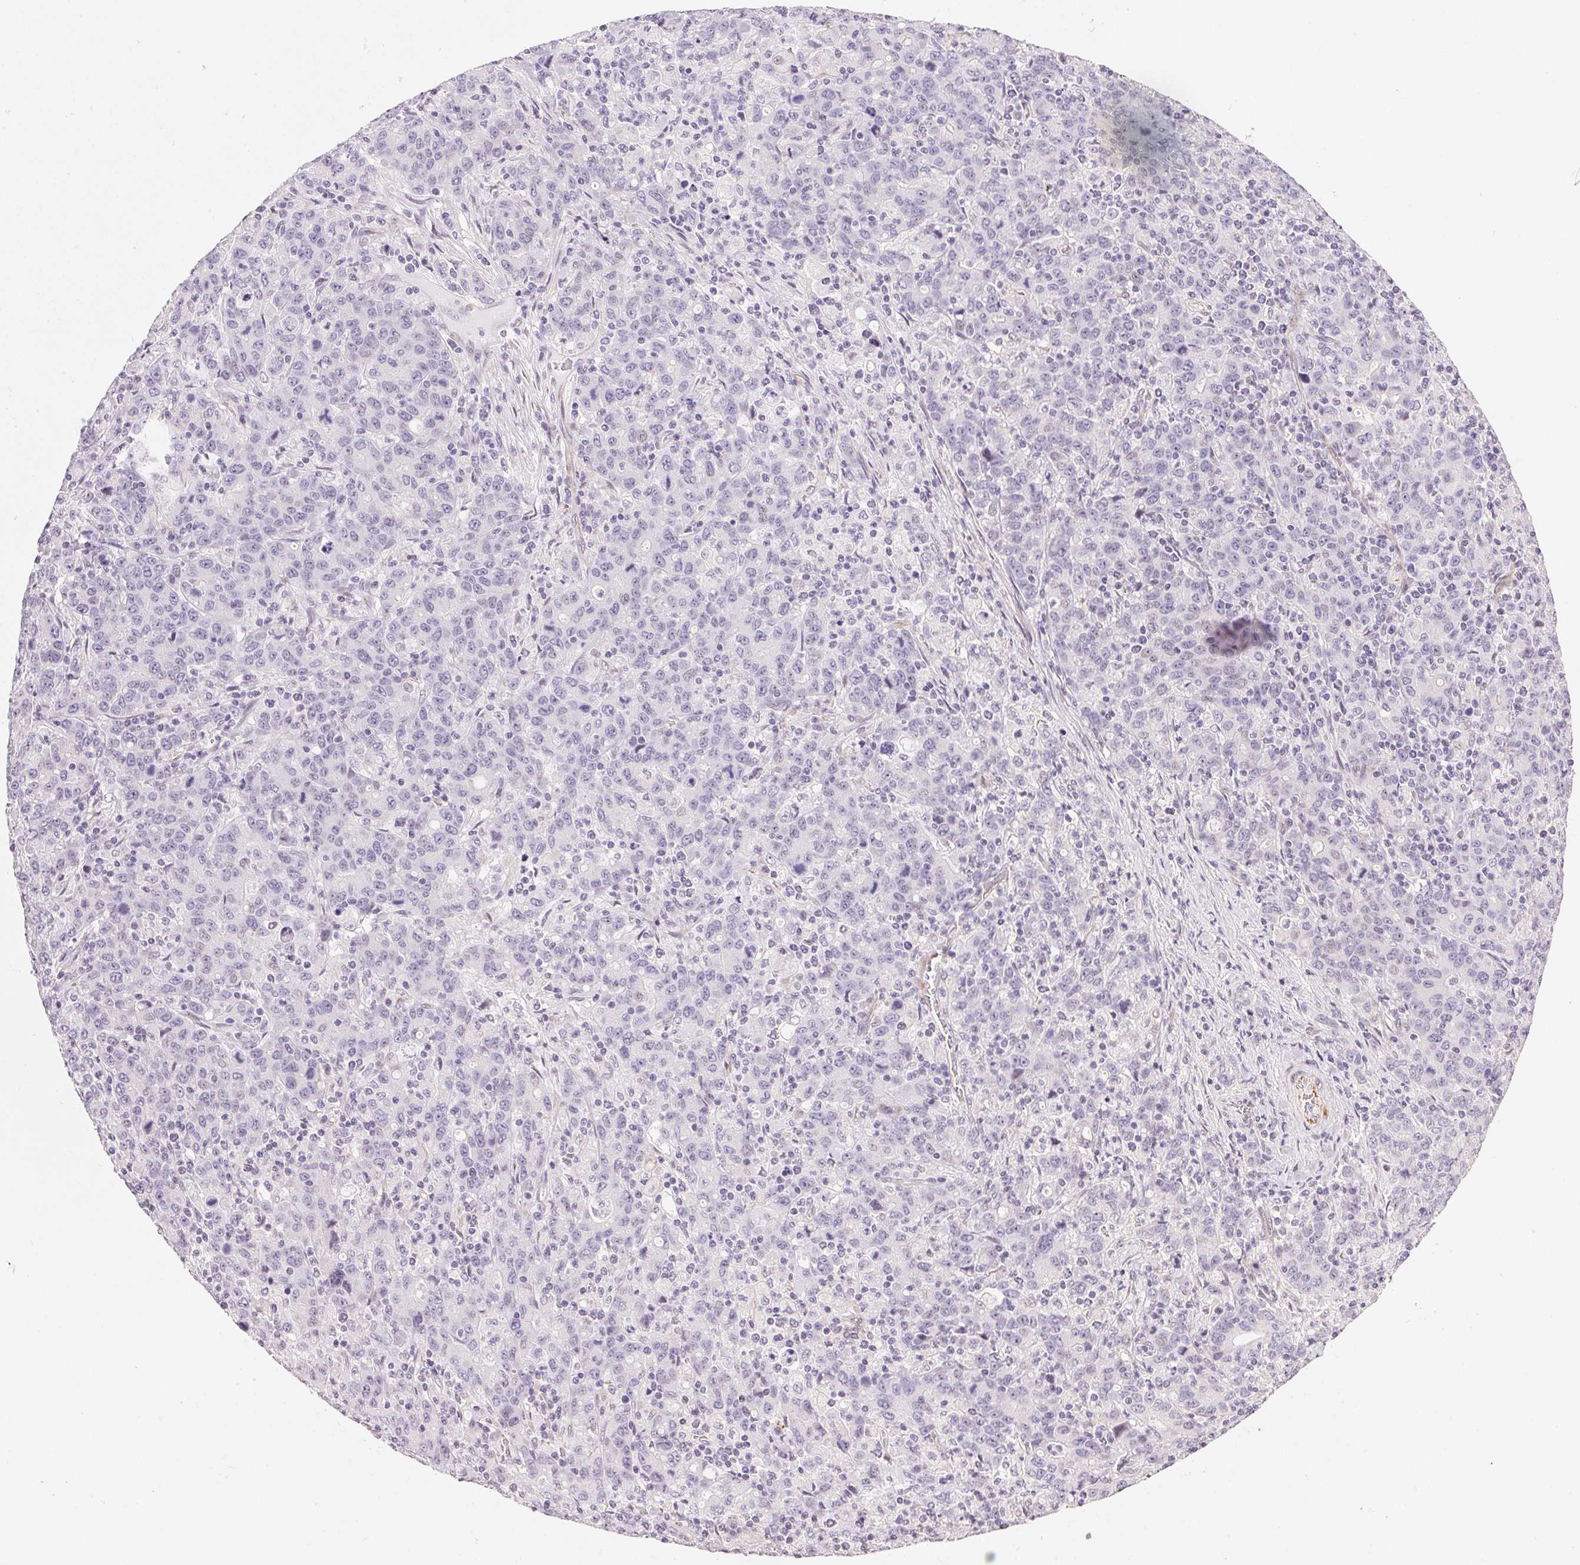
{"staining": {"intensity": "negative", "quantity": "none", "location": "none"}, "tissue": "stomach cancer", "cell_type": "Tumor cells", "image_type": "cancer", "snomed": [{"axis": "morphology", "description": "Adenocarcinoma, NOS"}, {"axis": "topography", "description": "Stomach, upper"}], "caption": "The image displays no staining of tumor cells in adenocarcinoma (stomach).", "gene": "GYG2", "patient": {"sex": "male", "age": 69}}